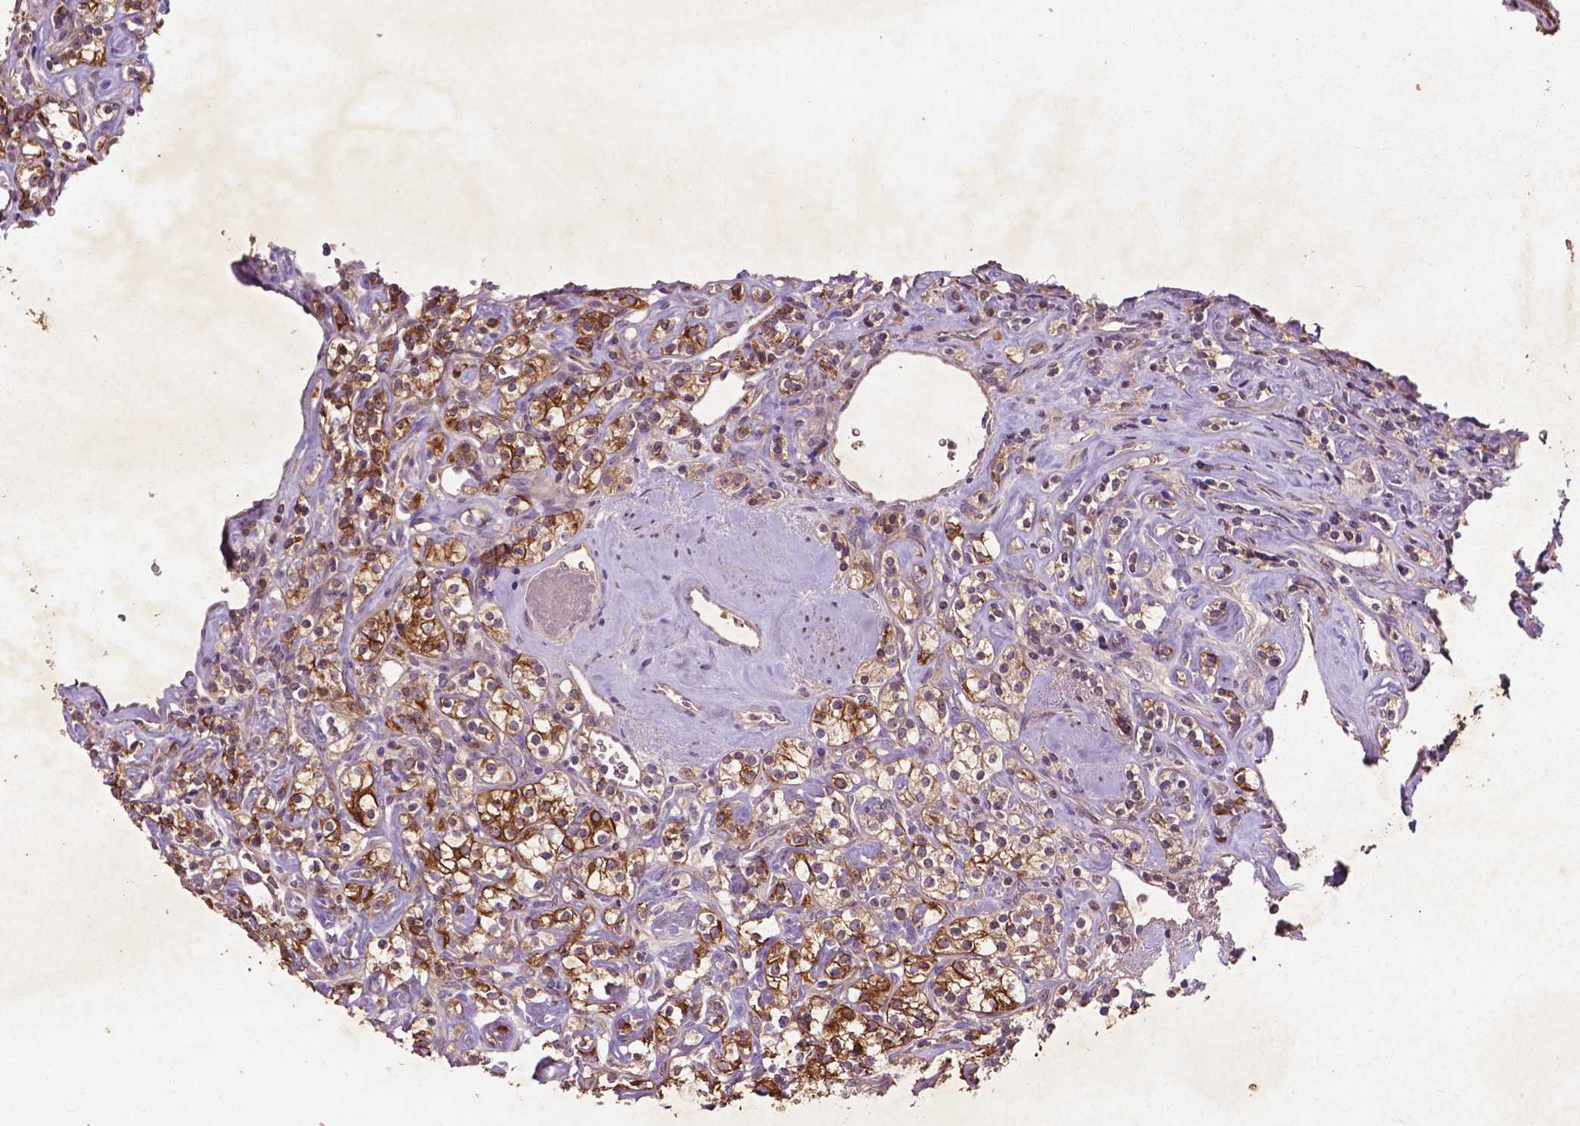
{"staining": {"intensity": "strong", "quantity": "25%-75%", "location": "cytoplasmic/membranous"}, "tissue": "renal cancer", "cell_type": "Tumor cells", "image_type": "cancer", "snomed": [{"axis": "morphology", "description": "Adenocarcinoma, NOS"}, {"axis": "topography", "description": "Kidney"}], "caption": "An immunohistochemistry image of neoplastic tissue is shown. Protein staining in brown highlights strong cytoplasmic/membranous positivity in renal cancer within tumor cells.", "gene": "COQ2", "patient": {"sex": "male", "age": 77}}